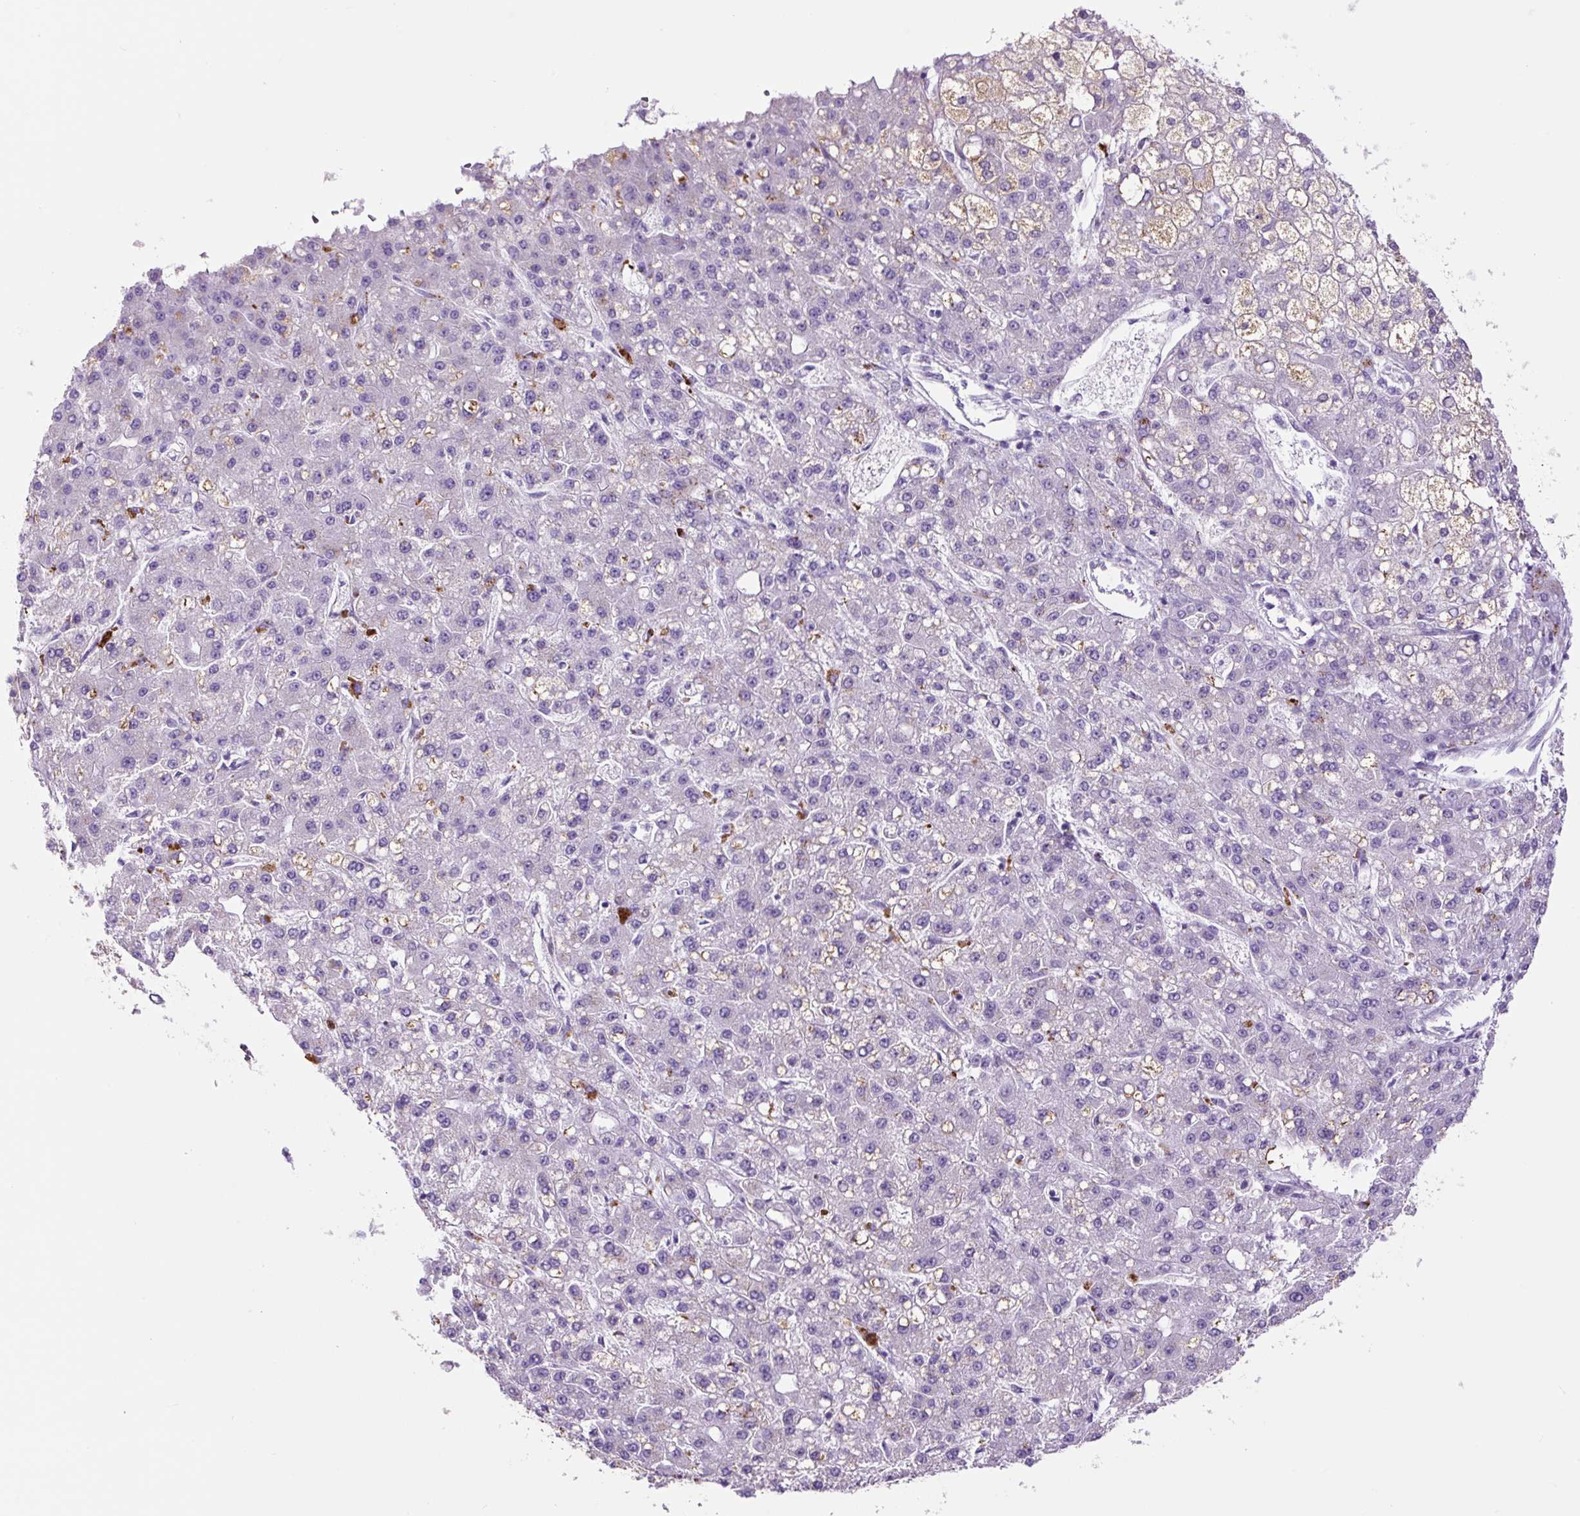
{"staining": {"intensity": "negative", "quantity": "none", "location": "none"}, "tissue": "liver cancer", "cell_type": "Tumor cells", "image_type": "cancer", "snomed": [{"axis": "morphology", "description": "Carcinoma, Hepatocellular, NOS"}, {"axis": "topography", "description": "Liver"}], "caption": "A high-resolution image shows immunohistochemistry staining of liver cancer, which exhibits no significant expression in tumor cells.", "gene": "LCN10", "patient": {"sex": "male", "age": 67}}